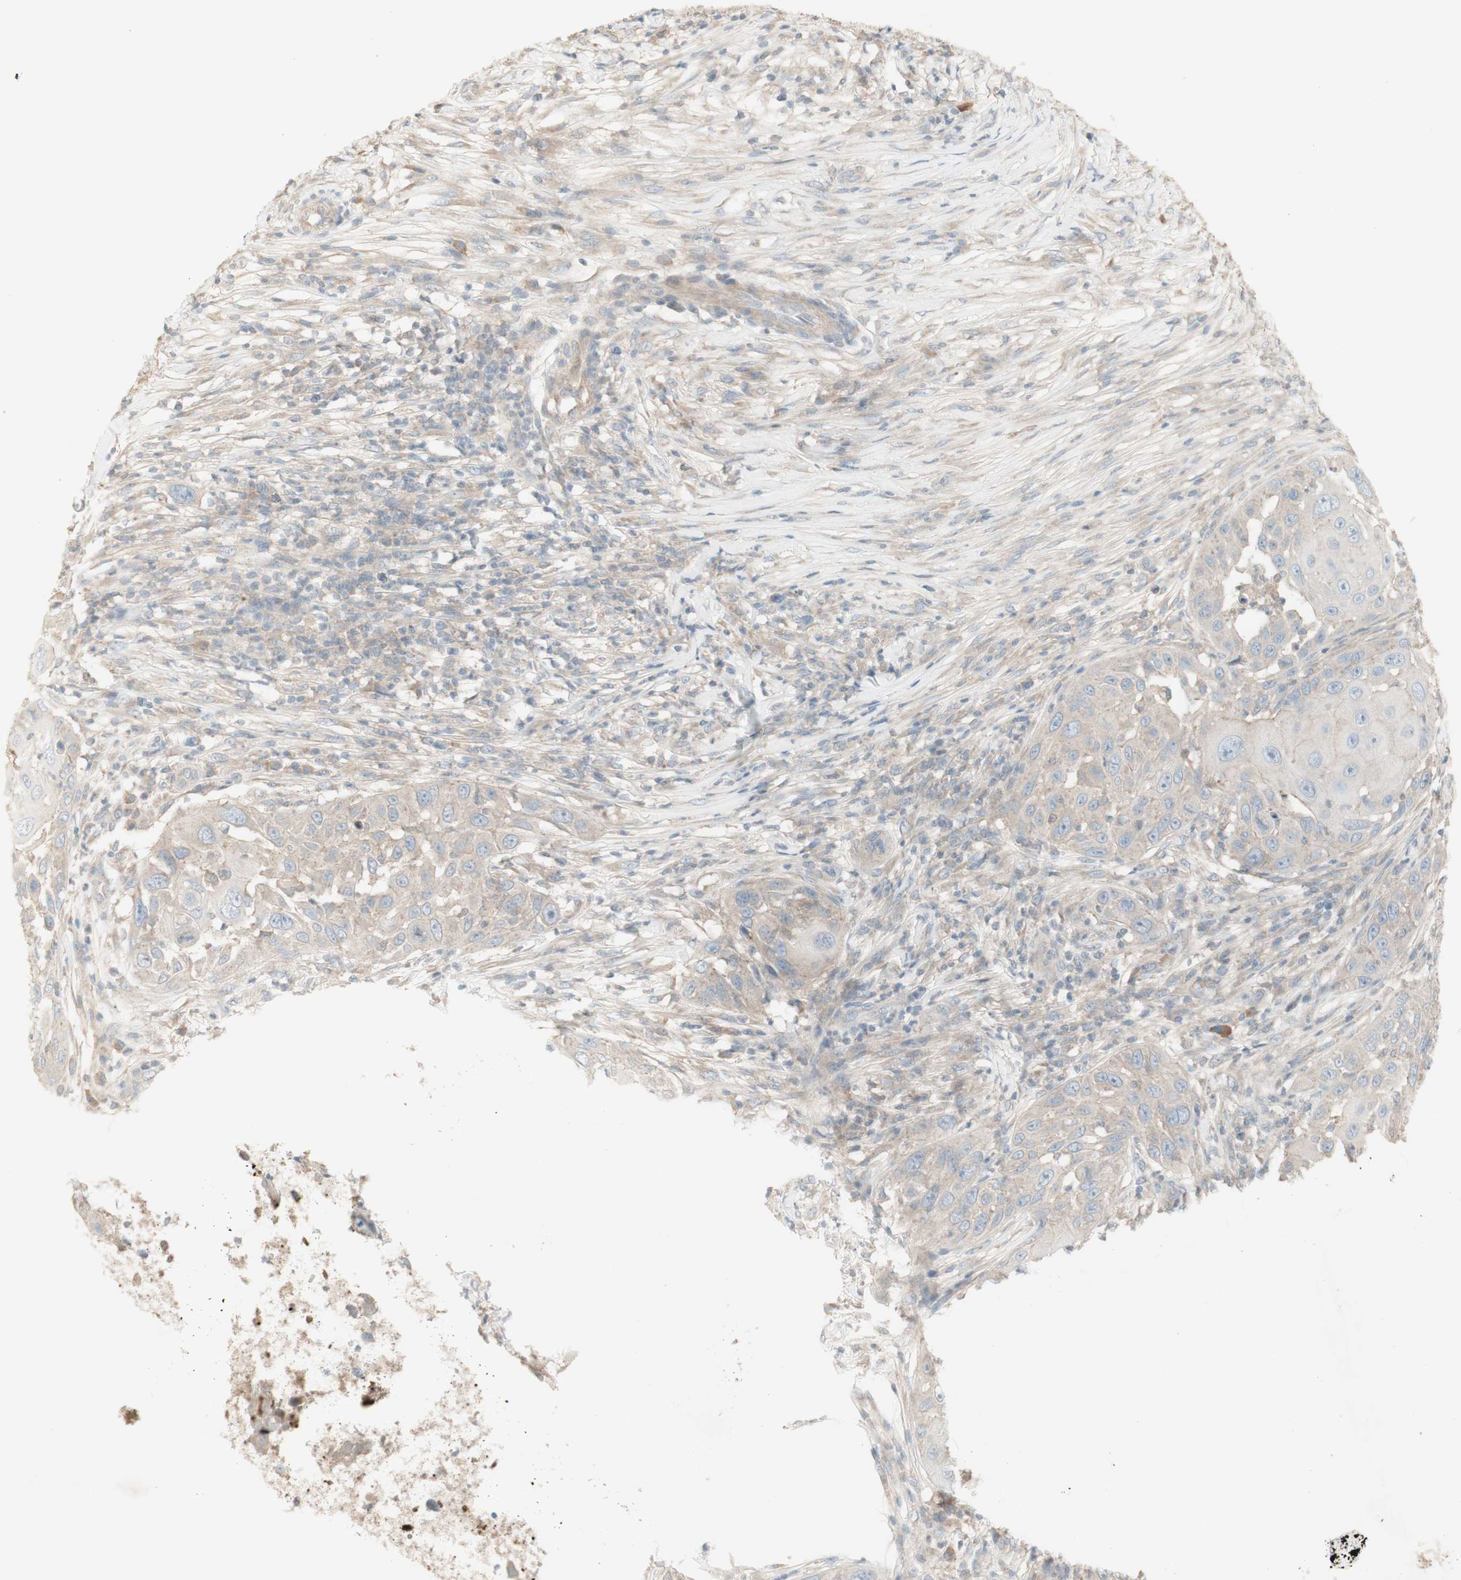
{"staining": {"intensity": "weak", "quantity": "<25%", "location": "cytoplasmic/membranous"}, "tissue": "skin cancer", "cell_type": "Tumor cells", "image_type": "cancer", "snomed": [{"axis": "morphology", "description": "Squamous cell carcinoma, NOS"}, {"axis": "topography", "description": "Skin"}], "caption": "Immunohistochemistry of squamous cell carcinoma (skin) reveals no expression in tumor cells.", "gene": "PTGER4", "patient": {"sex": "female", "age": 44}}